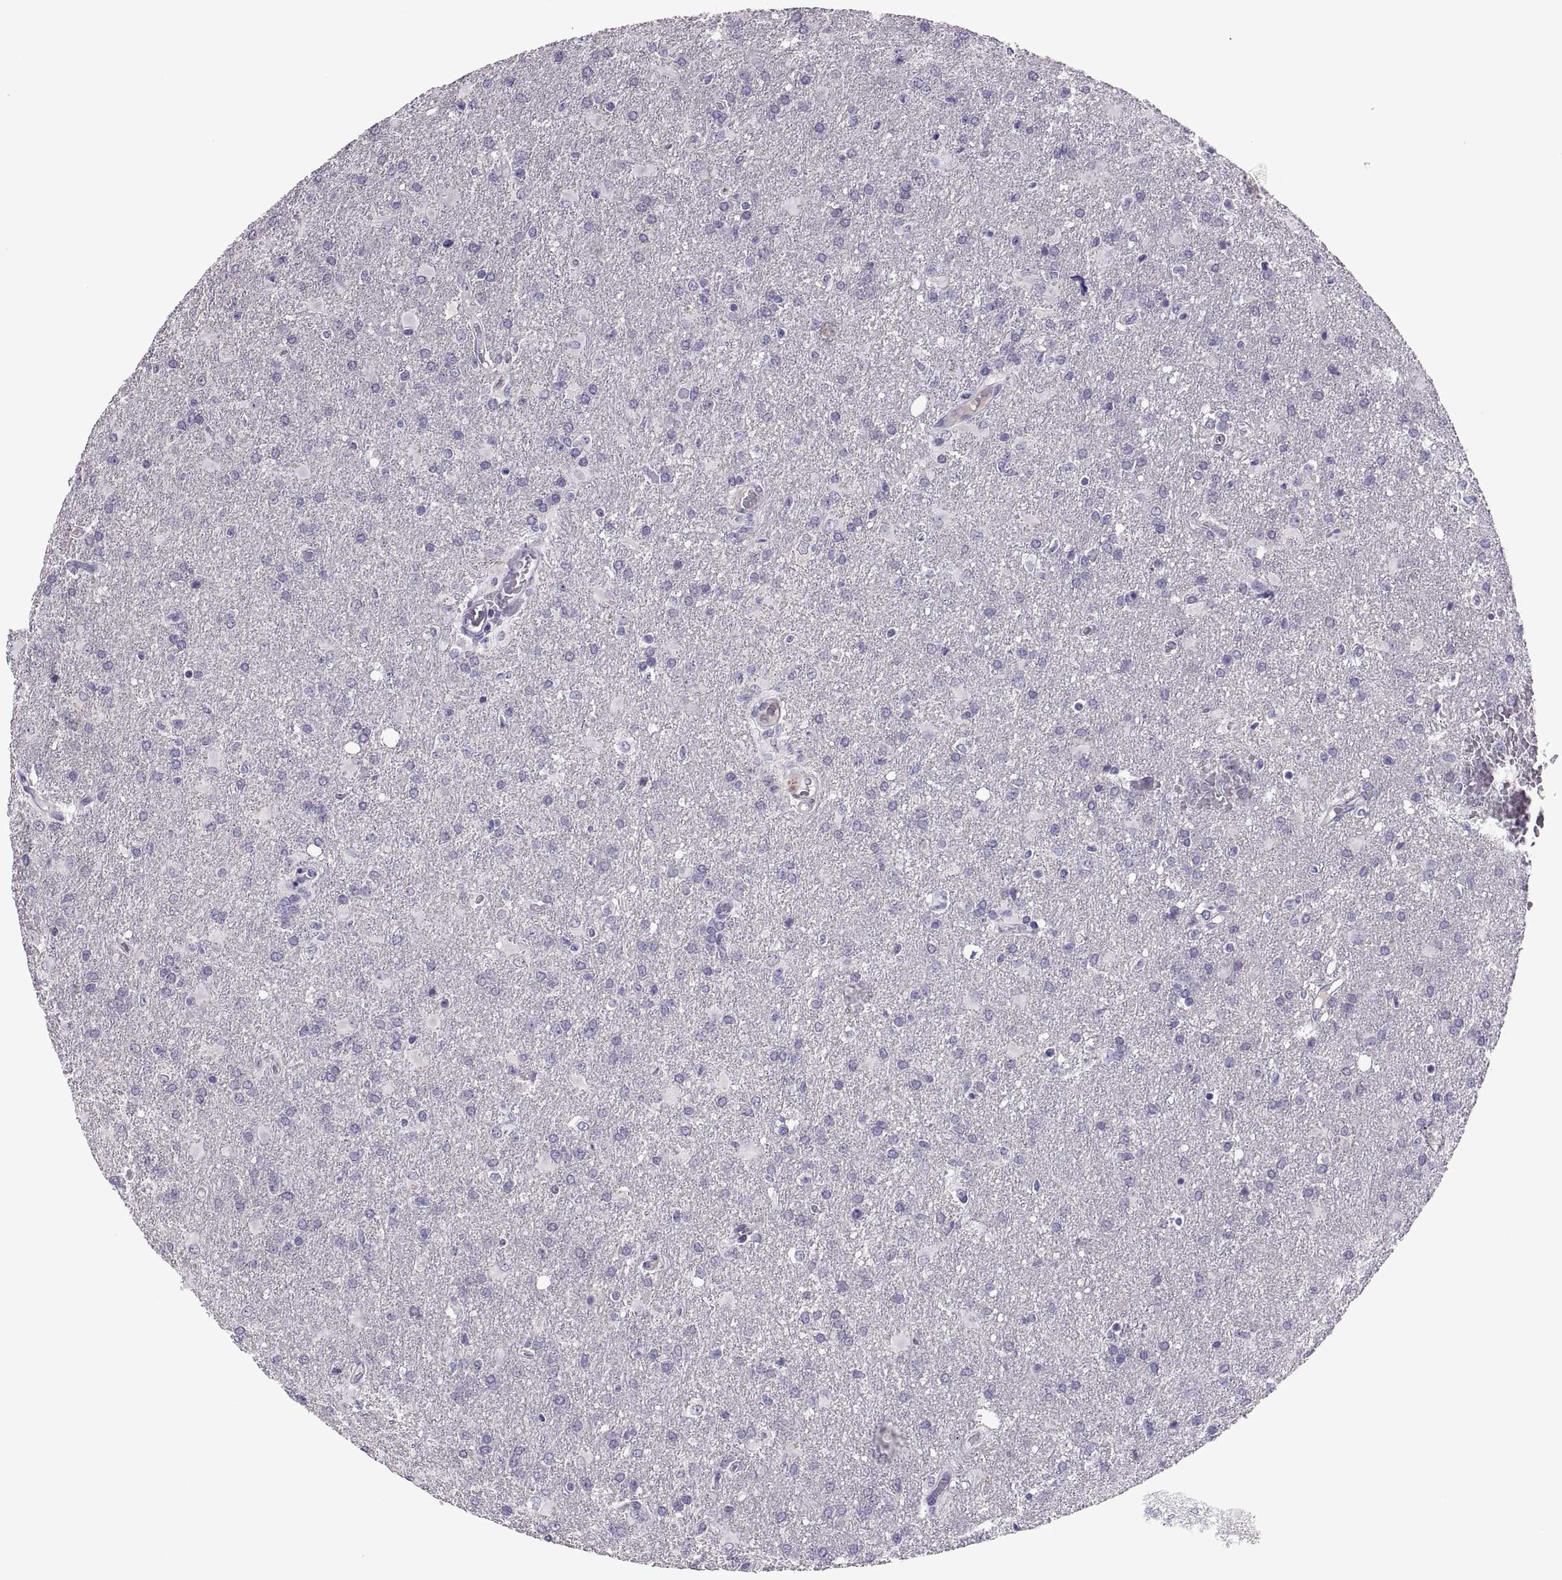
{"staining": {"intensity": "negative", "quantity": "none", "location": "none"}, "tissue": "glioma", "cell_type": "Tumor cells", "image_type": "cancer", "snomed": [{"axis": "morphology", "description": "Glioma, malignant, High grade"}, {"axis": "topography", "description": "Brain"}], "caption": "High magnification brightfield microscopy of glioma stained with DAB (3,3'-diaminobenzidine) (brown) and counterstained with hematoxylin (blue): tumor cells show no significant positivity.", "gene": "TBX19", "patient": {"sex": "male", "age": 68}}